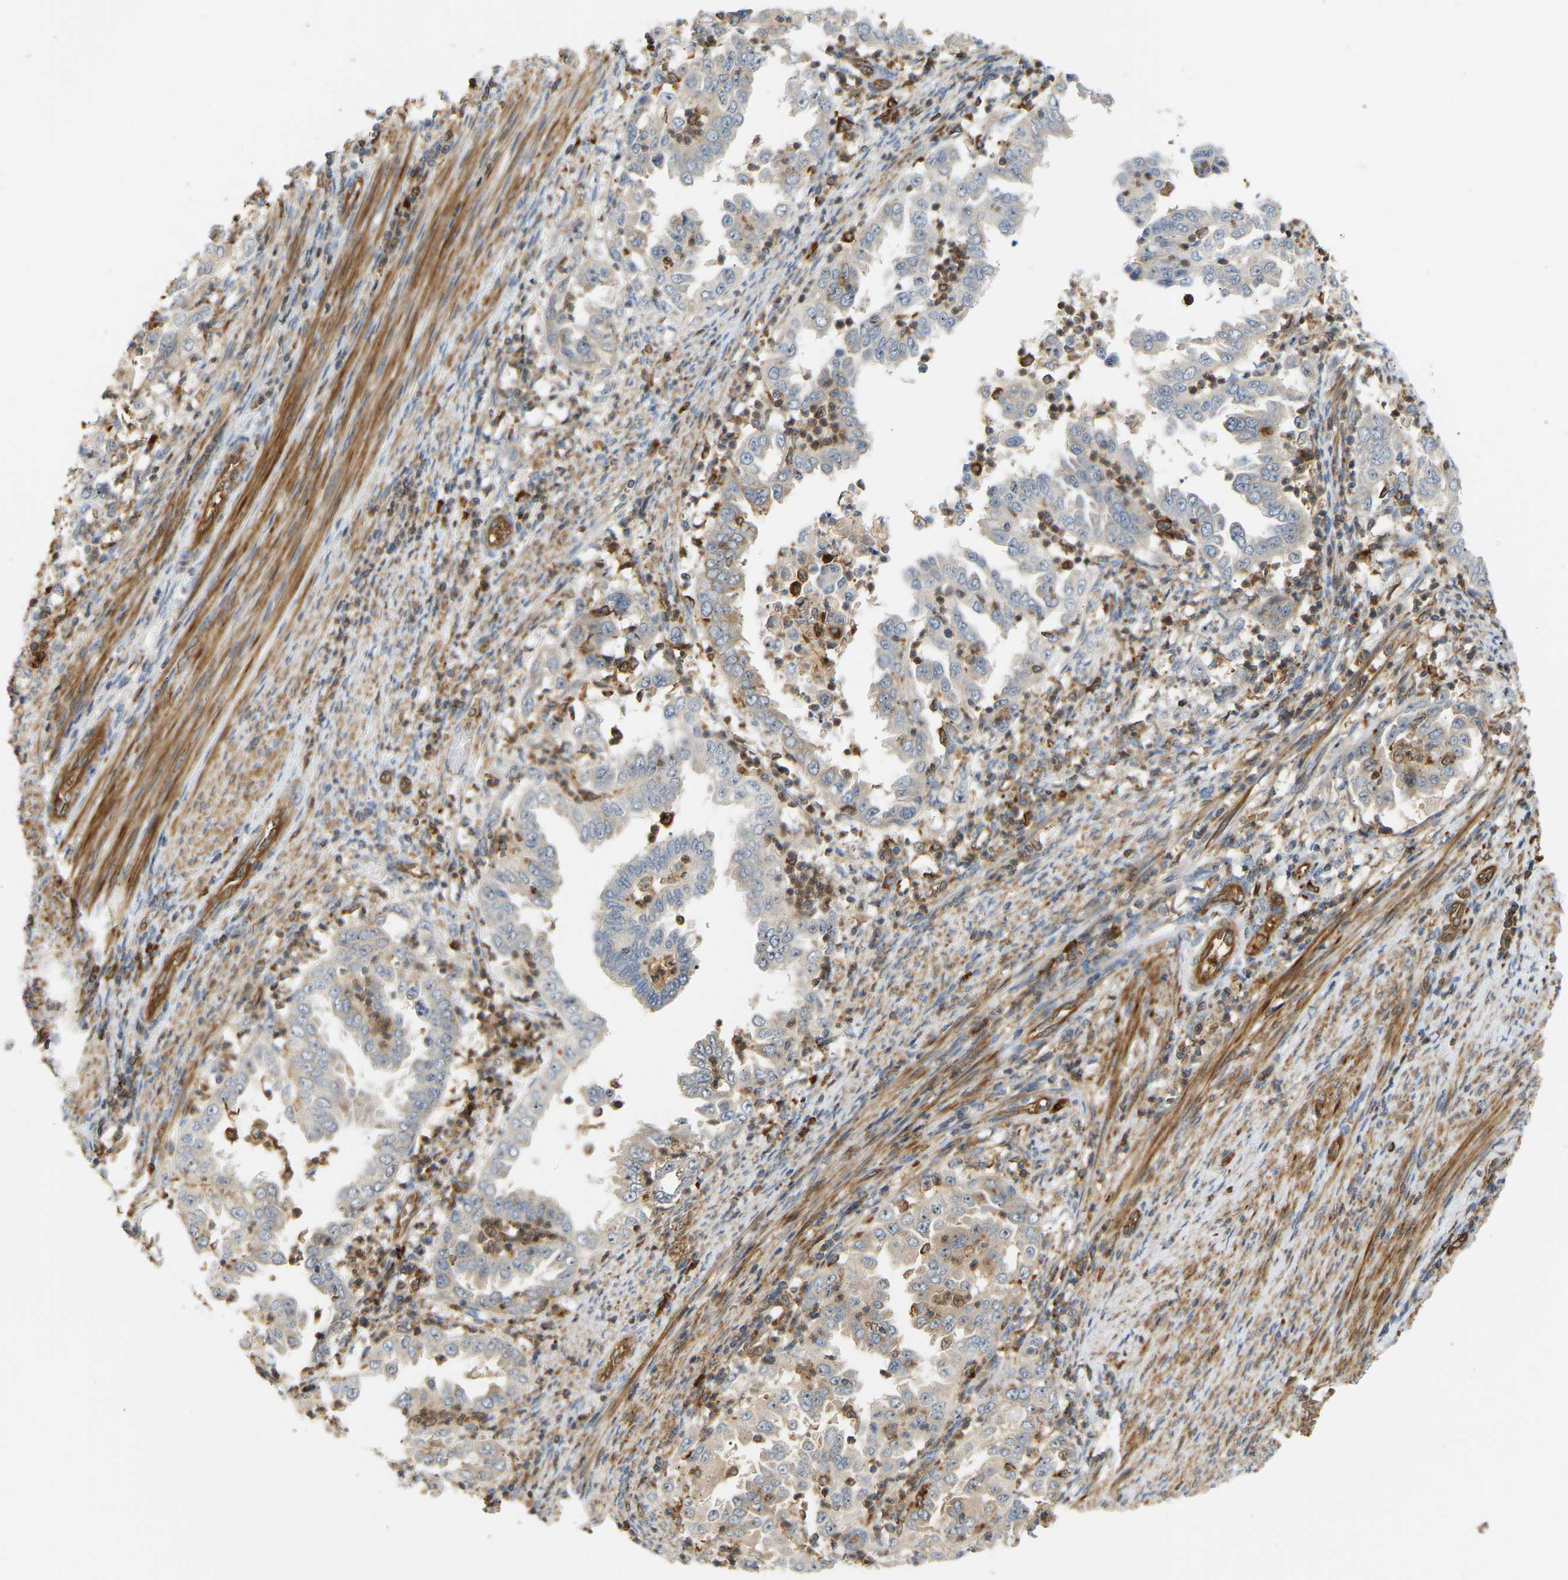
{"staining": {"intensity": "weak", "quantity": "<25%", "location": "cytoplasmic/membranous"}, "tissue": "endometrial cancer", "cell_type": "Tumor cells", "image_type": "cancer", "snomed": [{"axis": "morphology", "description": "Adenocarcinoma, NOS"}, {"axis": "topography", "description": "Endometrium"}], "caption": "Tumor cells show no significant protein expression in endometrial cancer.", "gene": "PLCG2", "patient": {"sex": "female", "age": 85}}